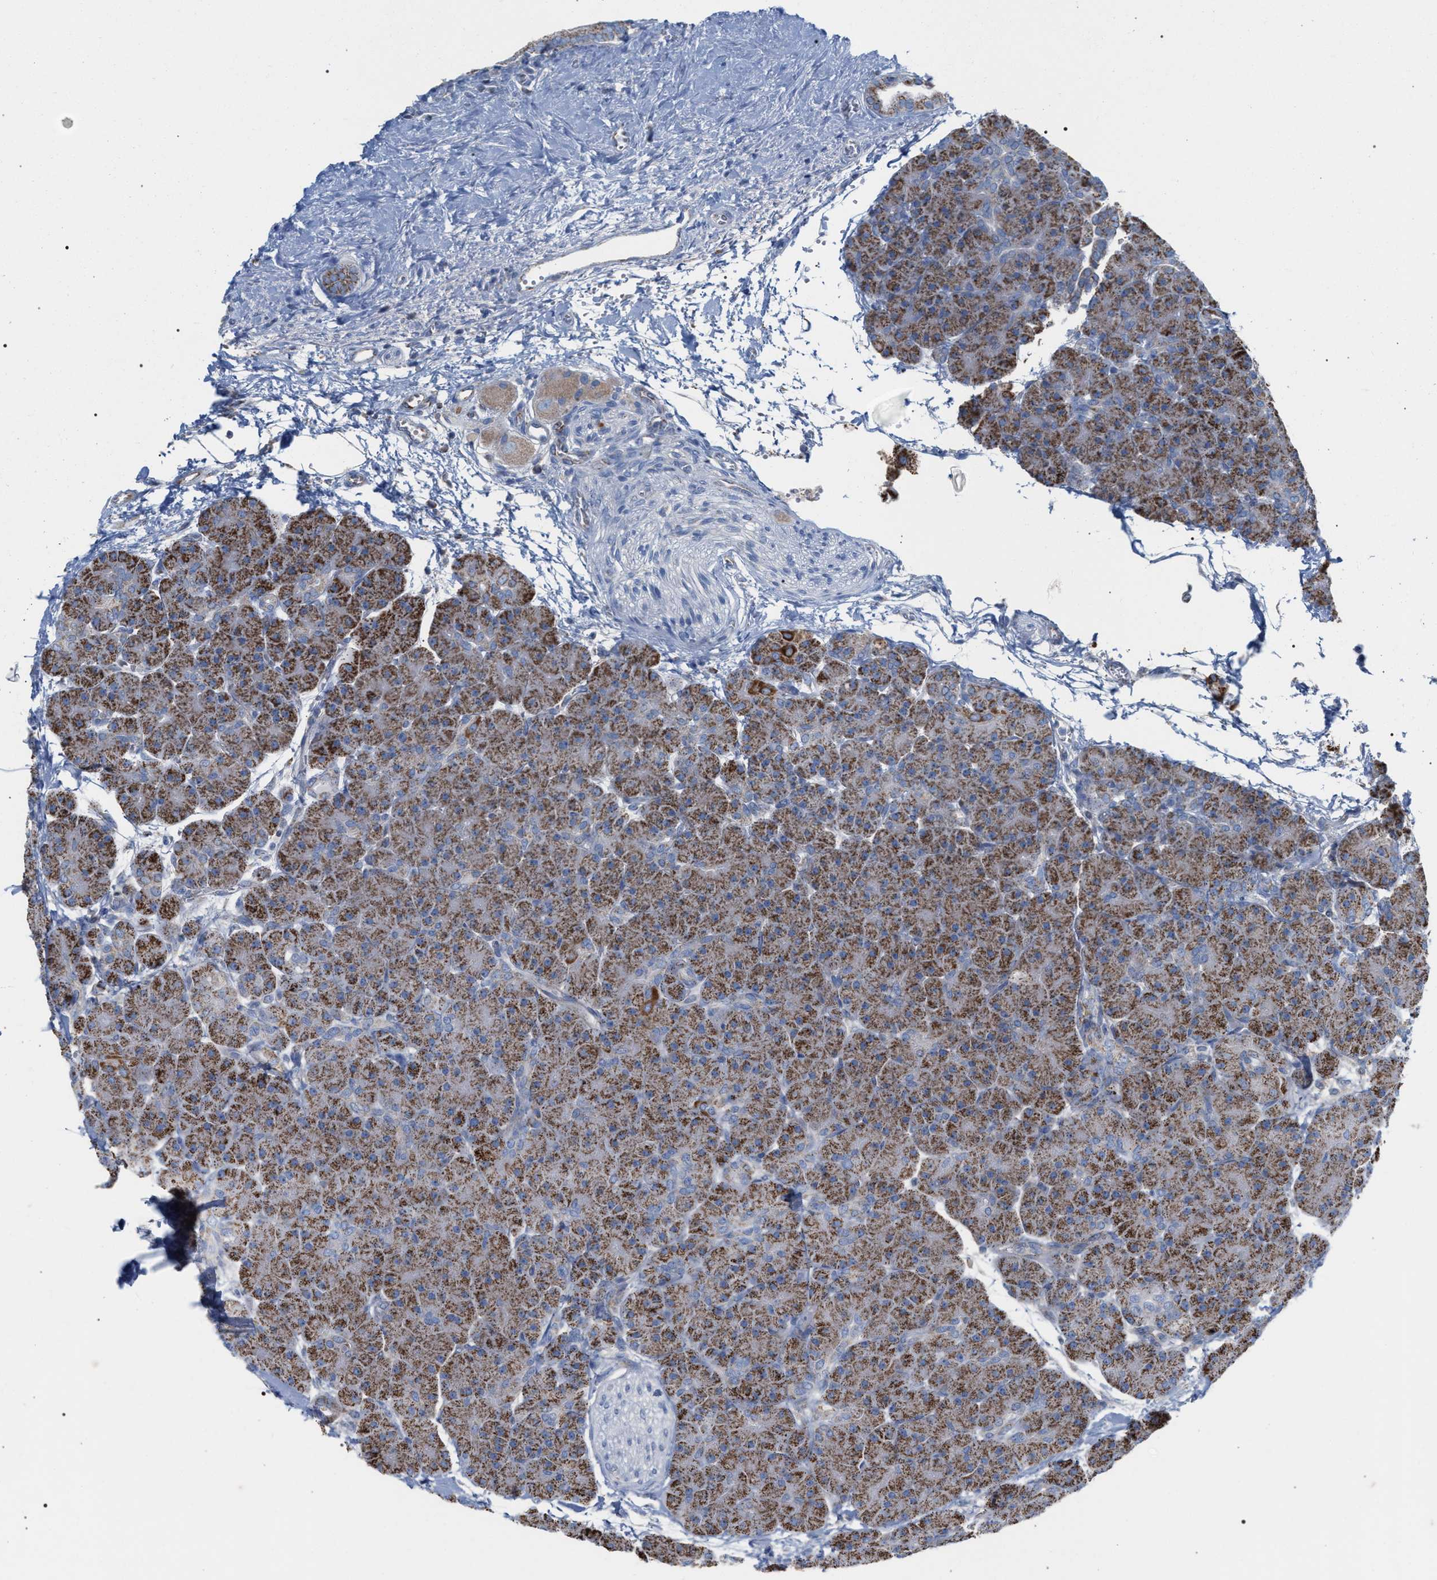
{"staining": {"intensity": "strong", "quantity": ">75%", "location": "cytoplasmic/membranous"}, "tissue": "pancreas", "cell_type": "Exocrine glandular cells", "image_type": "normal", "snomed": [{"axis": "morphology", "description": "Normal tissue, NOS"}, {"axis": "topography", "description": "Pancreas"}], "caption": "High-magnification brightfield microscopy of unremarkable pancreas stained with DAB (3,3'-diaminobenzidine) (brown) and counterstained with hematoxylin (blue). exocrine glandular cells exhibit strong cytoplasmic/membranous expression is appreciated in about>75% of cells.", "gene": "ECI2", "patient": {"sex": "male", "age": 66}}